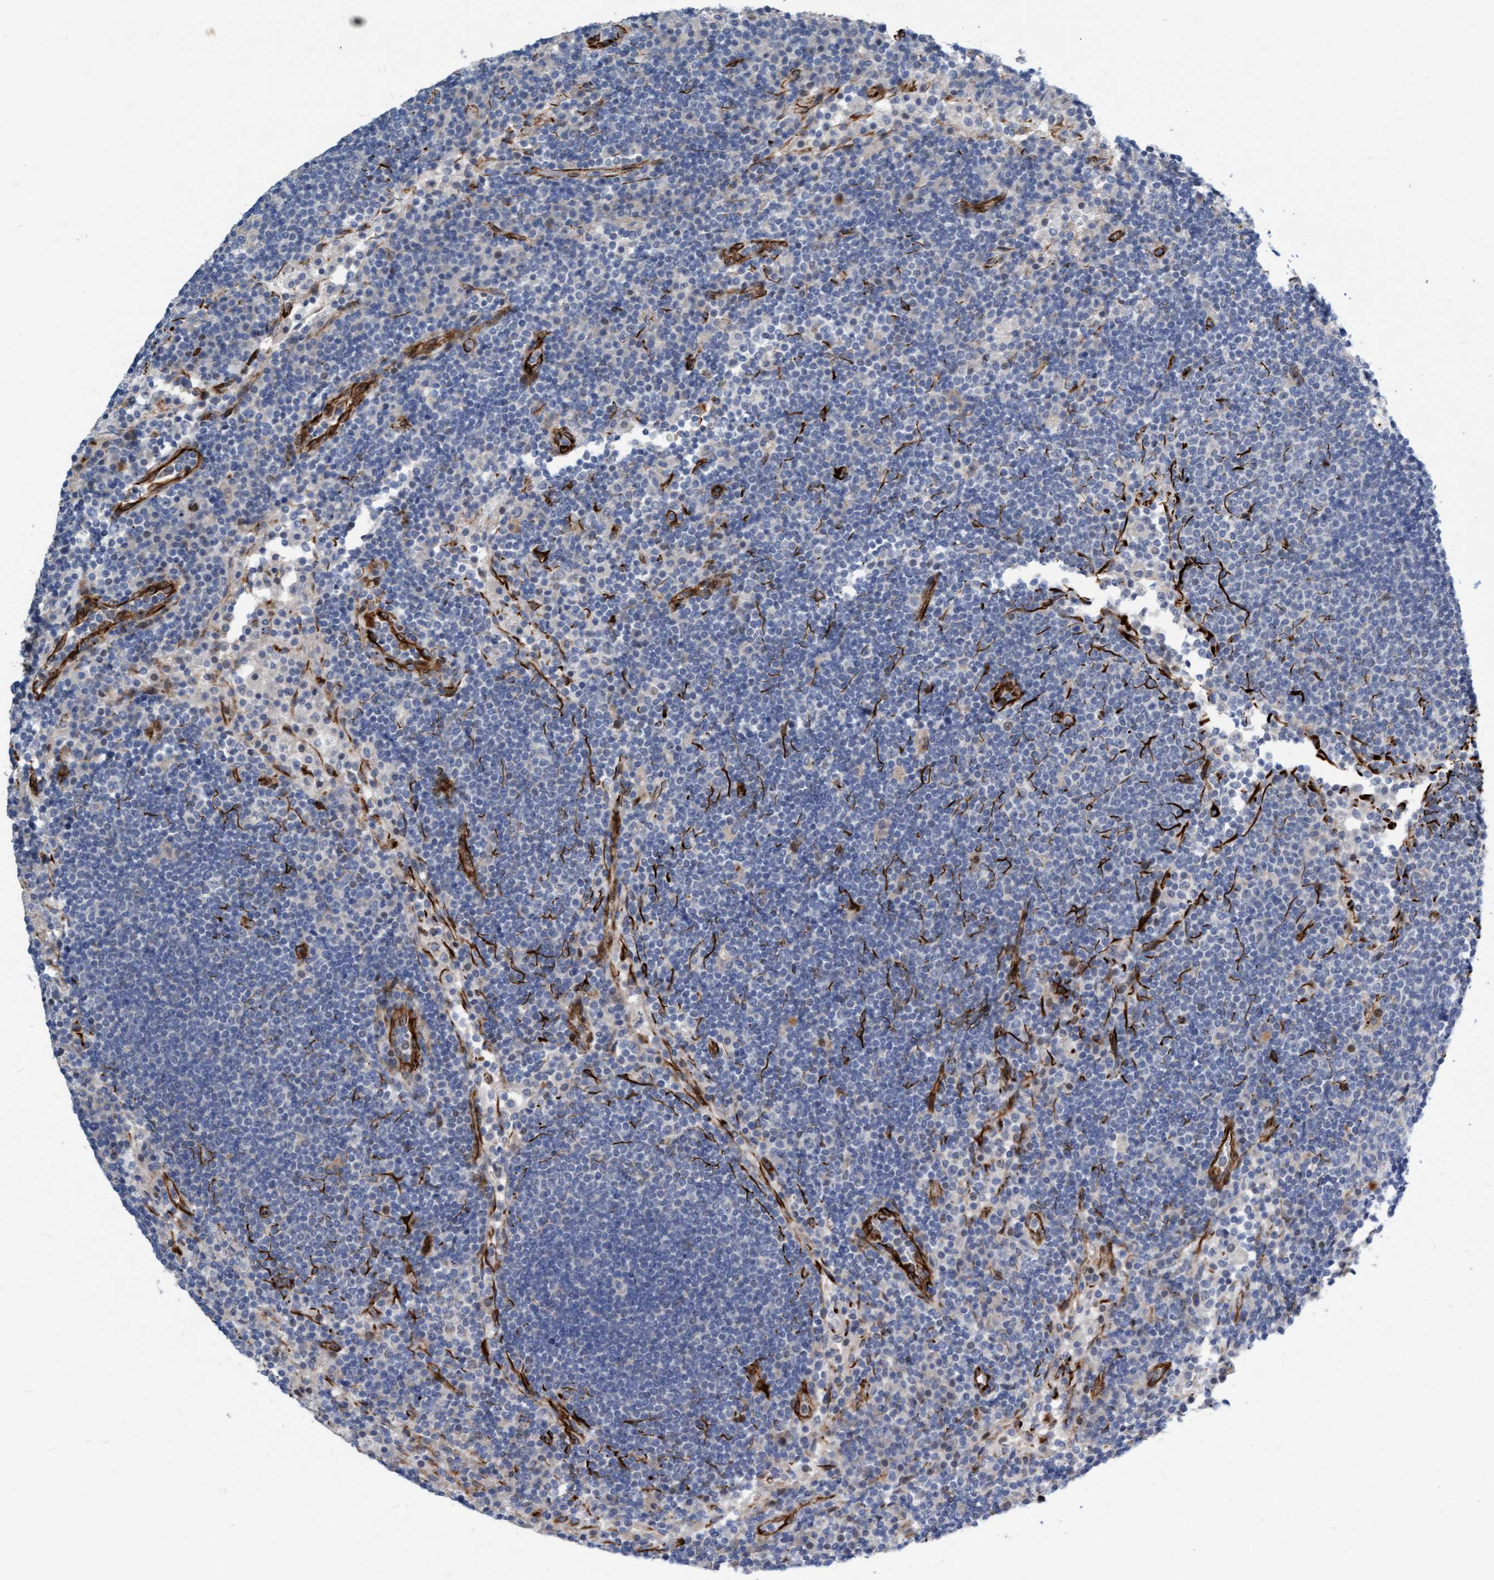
{"staining": {"intensity": "negative", "quantity": "none", "location": "none"}, "tissue": "lymph node", "cell_type": "Germinal center cells", "image_type": "normal", "snomed": [{"axis": "morphology", "description": "Normal tissue, NOS"}, {"axis": "topography", "description": "Lymph node"}], "caption": "Lymph node stained for a protein using immunohistochemistry (IHC) shows no positivity germinal center cells.", "gene": "POLG2", "patient": {"sex": "female", "age": 53}}